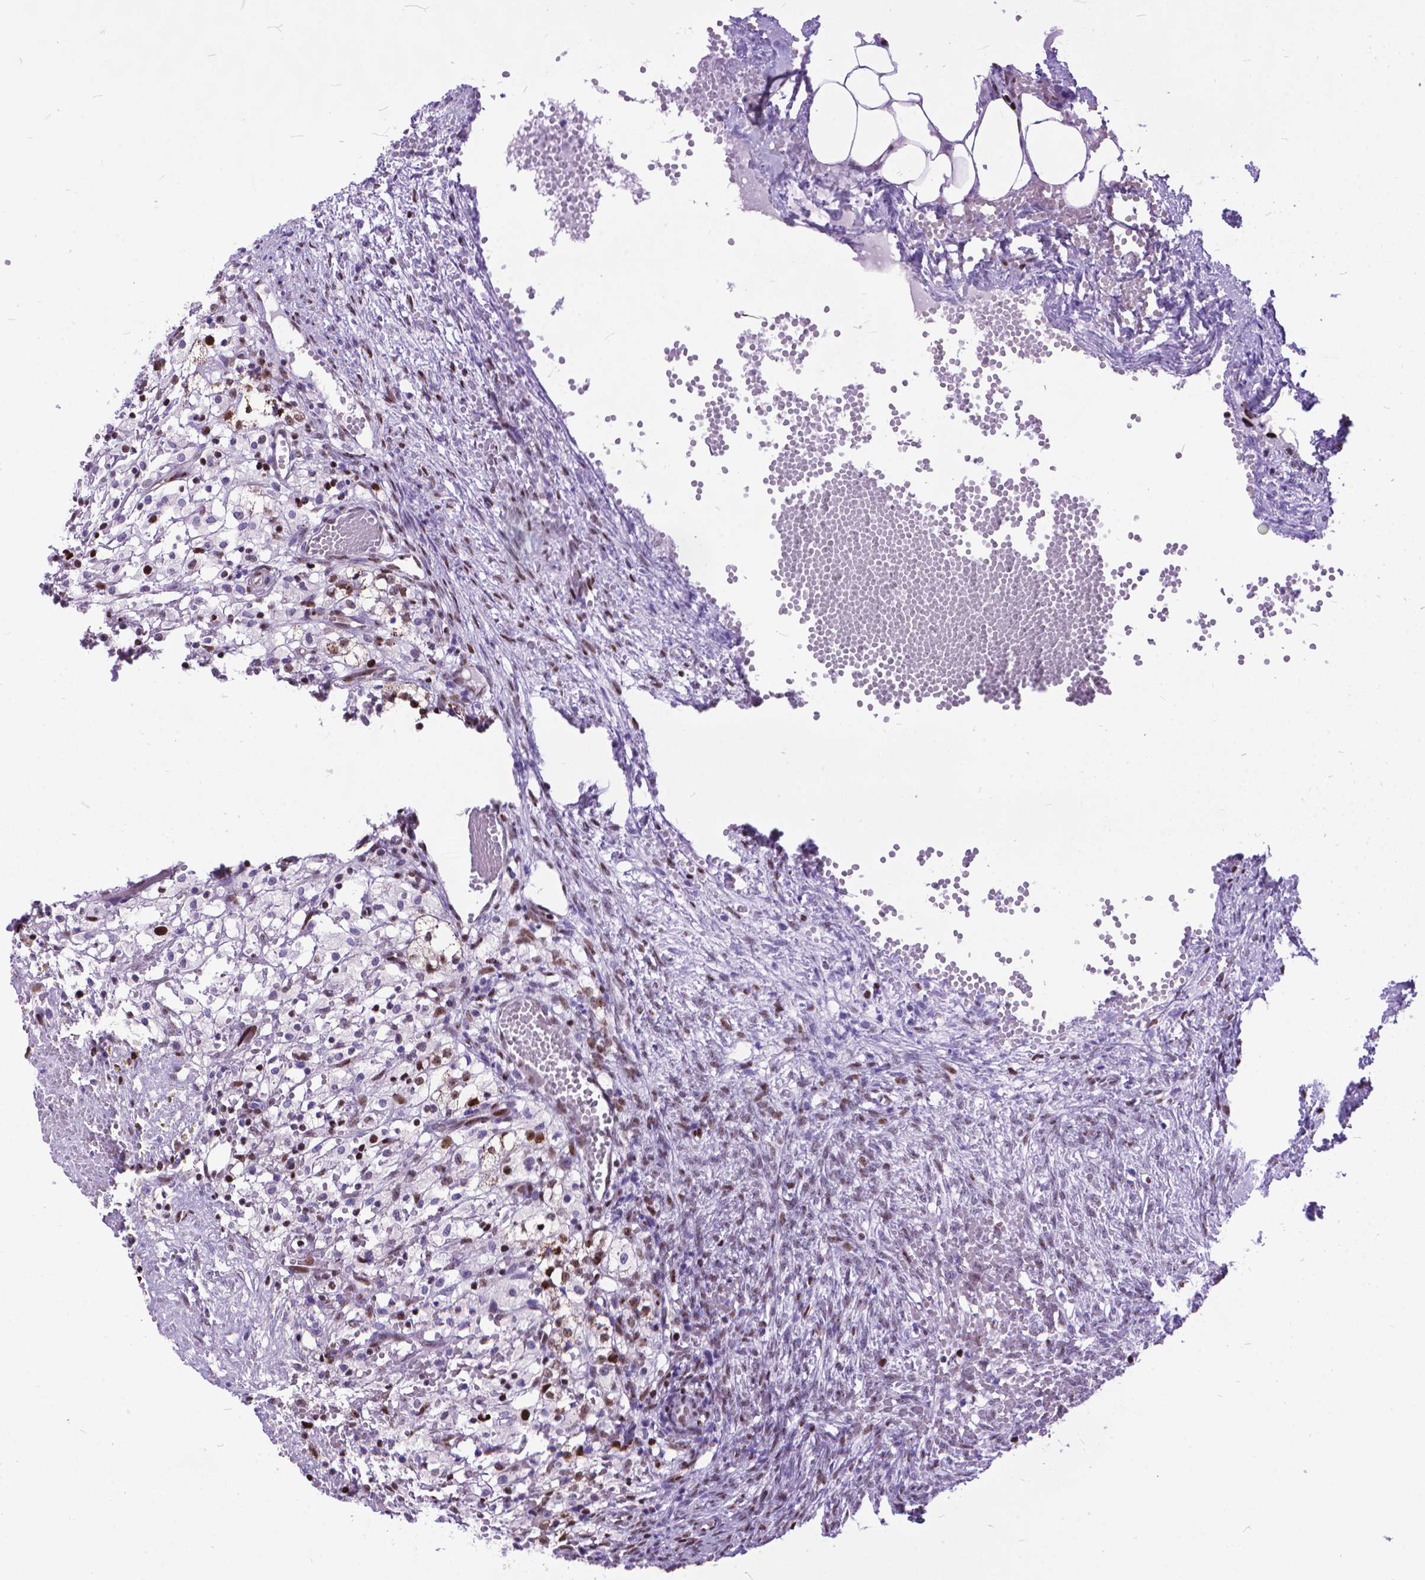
{"staining": {"intensity": "weak", "quantity": ">75%", "location": "nuclear"}, "tissue": "ovary", "cell_type": "Follicle cells", "image_type": "normal", "snomed": [{"axis": "morphology", "description": "Normal tissue, NOS"}, {"axis": "topography", "description": "Ovary"}], "caption": "A brown stain shows weak nuclear expression of a protein in follicle cells of benign ovary. (brown staining indicates protein expression, while blue staining denotes nuclei).", "gene": "POLE4", "patient": {"sex": "female", "age": 46}}